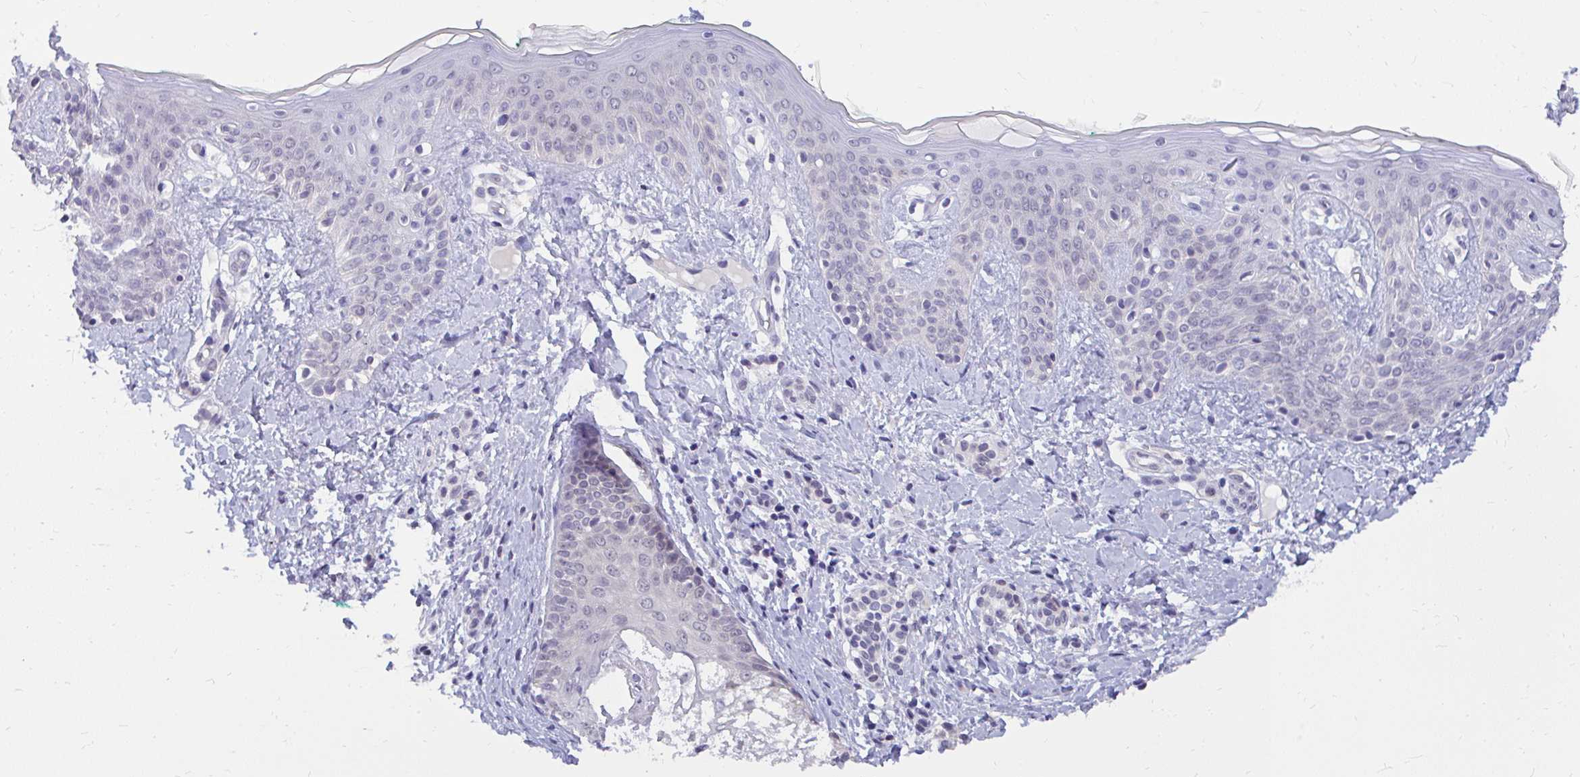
{"staining": {"intensity": "negative", "quantity": "none", "location": "none"}, "tissue": "skin", "cell_type": "Fibroblasts", "image_type": "normal", "snomed": [{"axis": "morphology", "description": "Normal tissue, NOS"}, {"axis": "topography", "description": "Skin"}], "caption": "Histopathology image shows no protein staining in fibroblasts of normal skin. Brightfield microscopy of IHC stained with DAB (3,3'-diaminobenzidine) (brown) and hematoxylin (blue), captured at high magnification.", "gene": "CSE1L", "patient": {"sex": "male", "age": 16}}